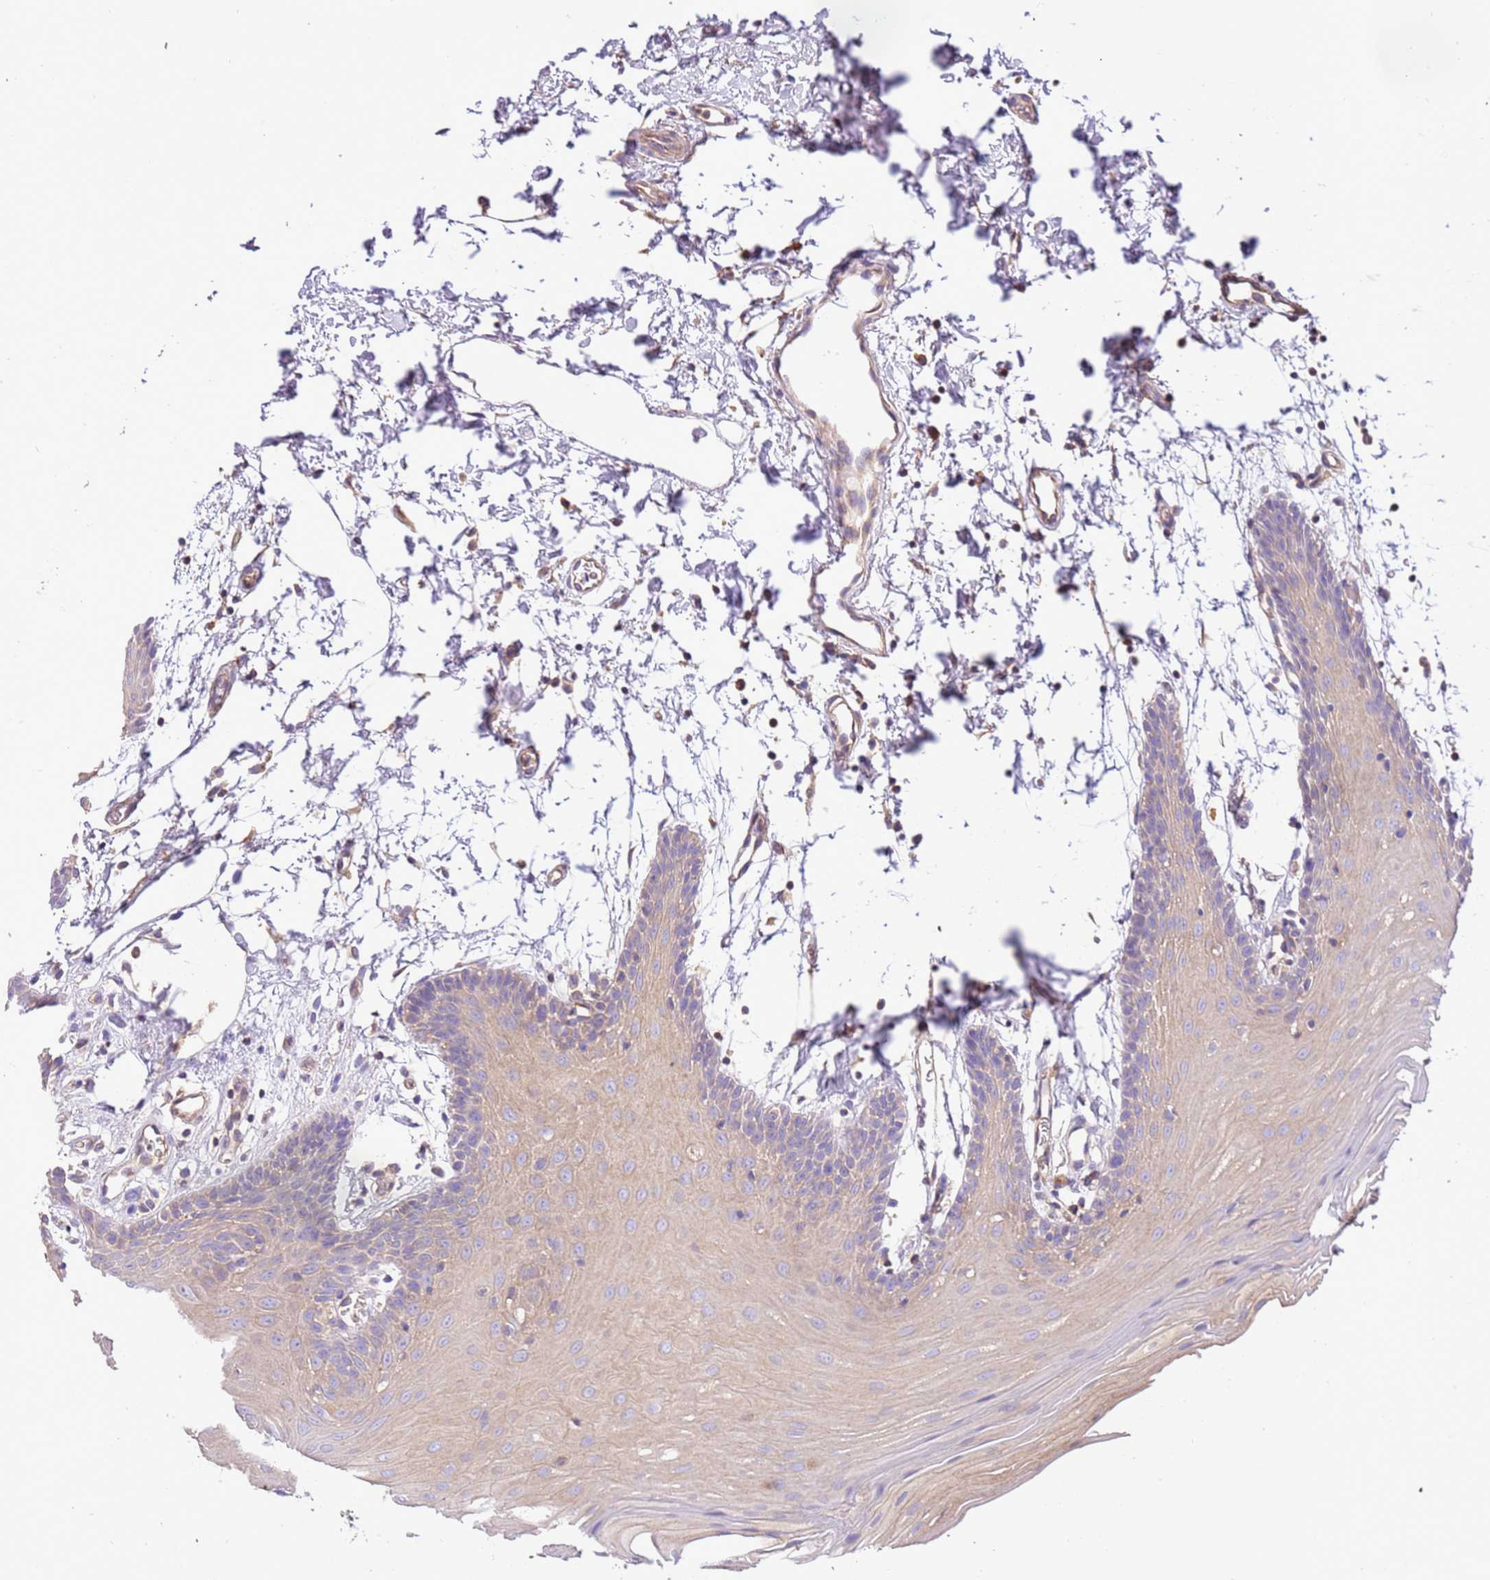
{"staining": {"intensity": "weak", "quantity": "<25%", "location": "cytoplasmic/membranous"}, "tissue": "oral mucosa", "cell_type": "Squamous epithelial cells", "image_type": "normal", "snomed": [{"axis": "morphology", "description": "Normal tissue, NOS"}, {"axis": "topography", "description": "Skeletal muscle"}, {"axis": "topography", "description": "Oral tissue"}, {"axis": "topography", "description": "Salivary gland"}, {"axis": "topography", "description": "Peripheral nerve tissue"}], "caption": "Immunohistochemistry (IHC) photomicrograph of unremarkable oral mucosa stained for a protein (brown), which exhibits no staining in squamous epithelial cells.", "gene": "NAALADL1", "patient": {"sex": "male", "age": 54}}